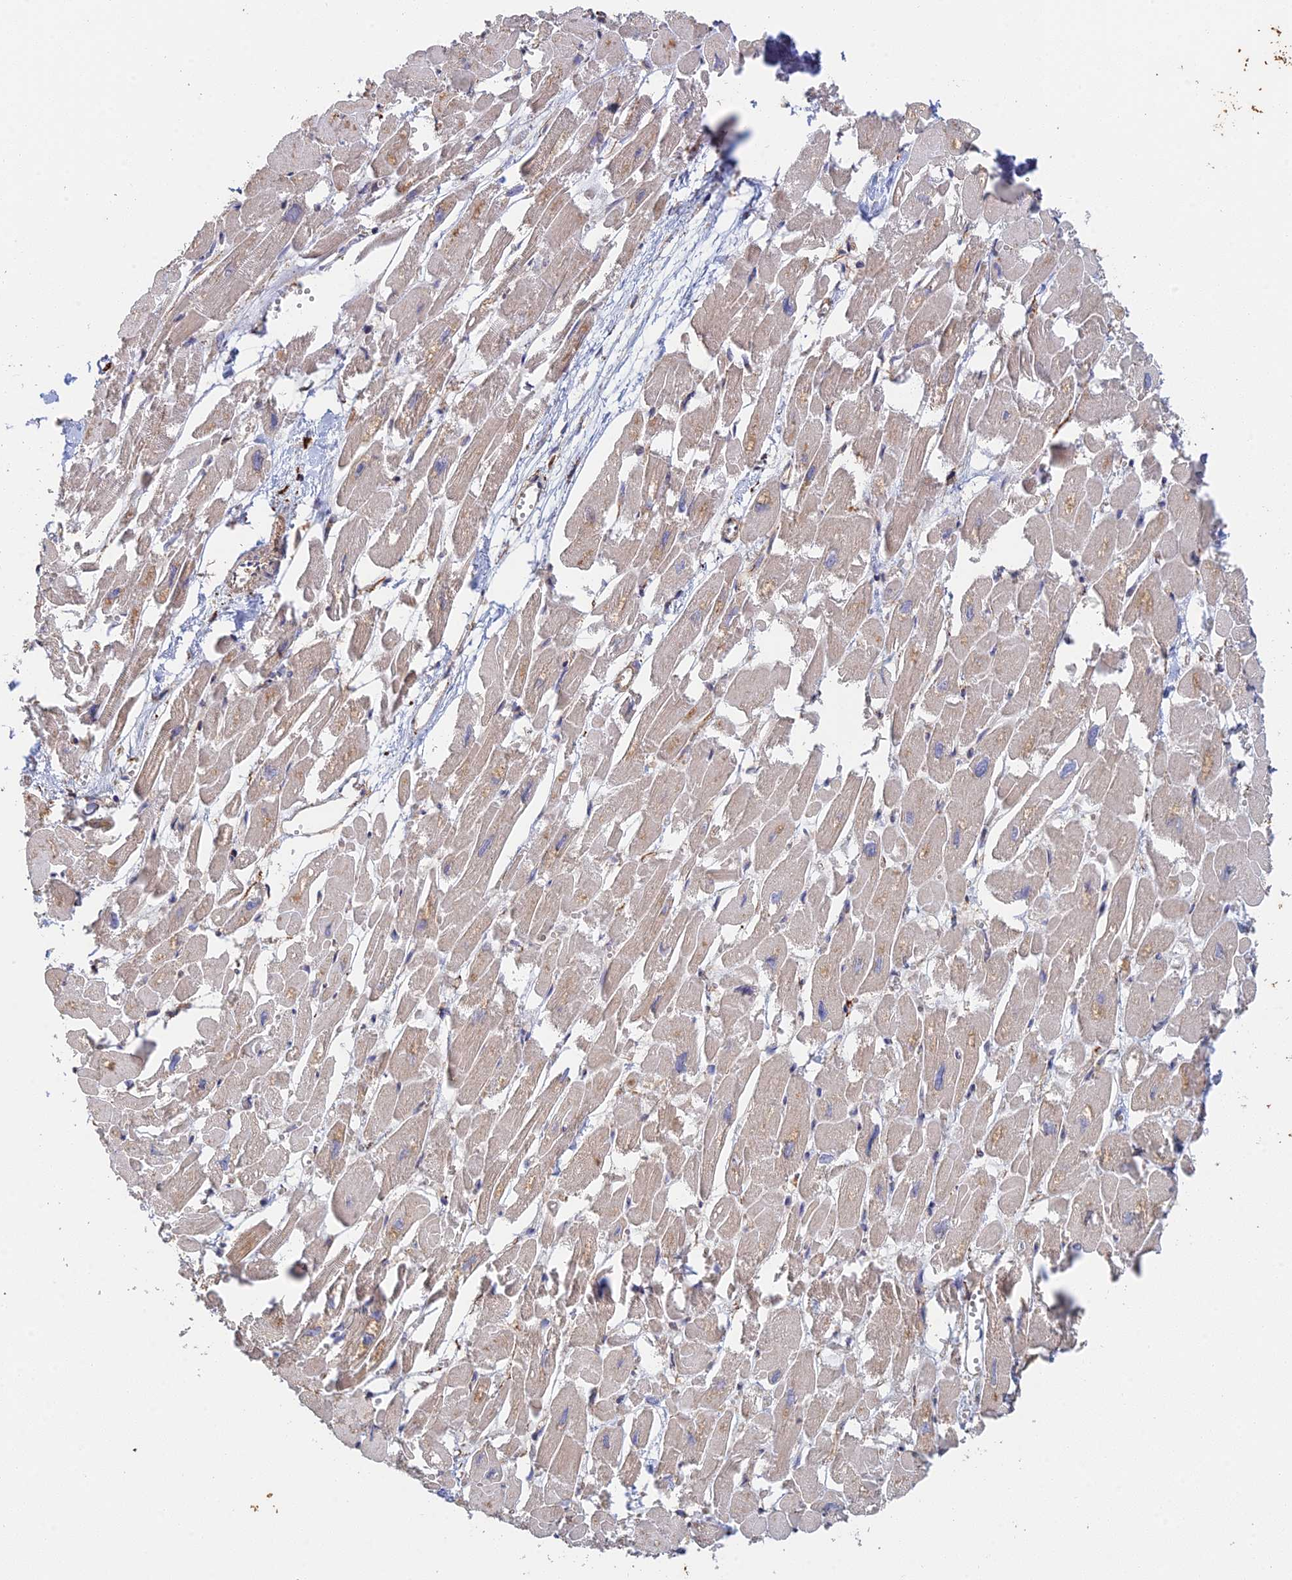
{"staining": {"intensity": "strong", "quantity": "25%-75%", "location": "cytoplasmic/membranous"}, "tissue": "heart muscle", "cell_type": "Cardiomyocytes", "image_type": "normal", "snomed": [{"axis": "morphology", "description": "Normal tissue, NOS"}, {"axis": "topography", "description": "Heart"}], "caption": "Heart muscle stained with immunohistochemistry displays strong cytoplasmic/membranous expression in approximately 25%-75% of cardiomyocytes. (DAB IHC with brightfield microscopy, high magnification).", "gene": "WBP11", "patient": {"sex": "male", "age": 54}}